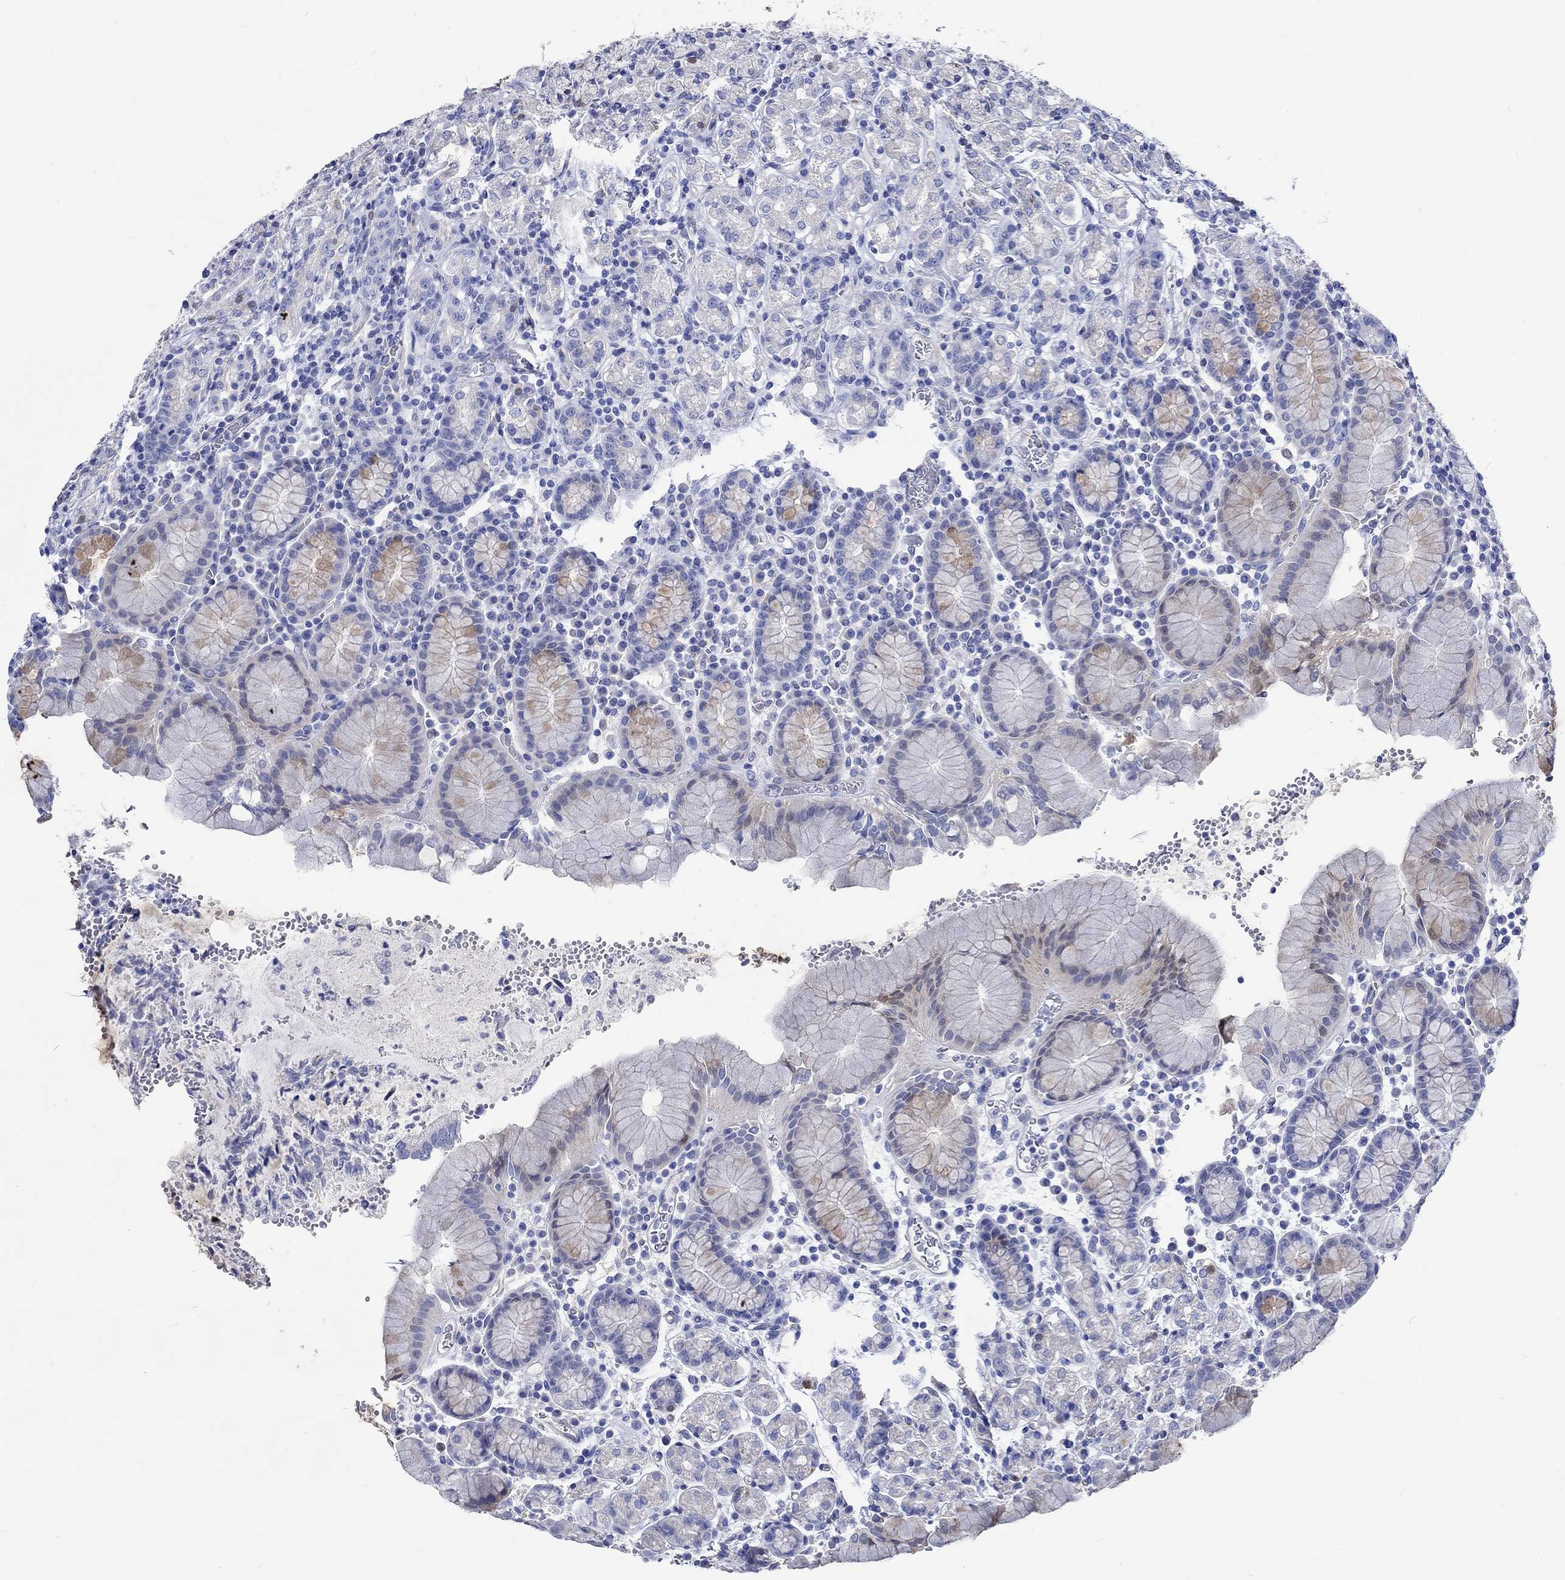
{"staining": {"intensity": "negative", "quantity": "none", "location": "none"}, "tissue": "stomach", "cell_type": "Glandular cells", "image_type": "normal", "snomed": [{"axis": "morphology", "description": "Normal tissue, NOS"}, {"axis": "topography", "description": "Stomach, upper"}, {"axis": "topography", "description": "Stomach"}], "caption": "Immunohistochemistry micrograph of benign stomach: human stomach stained with DAB demonstrates no significant protein staining in glandular cells. (DAB immunohistochemistry (IHC) with hematoxylin counter stain).", "gene": "CPLX1", "patient": {"sex": "male", "age": 62}}